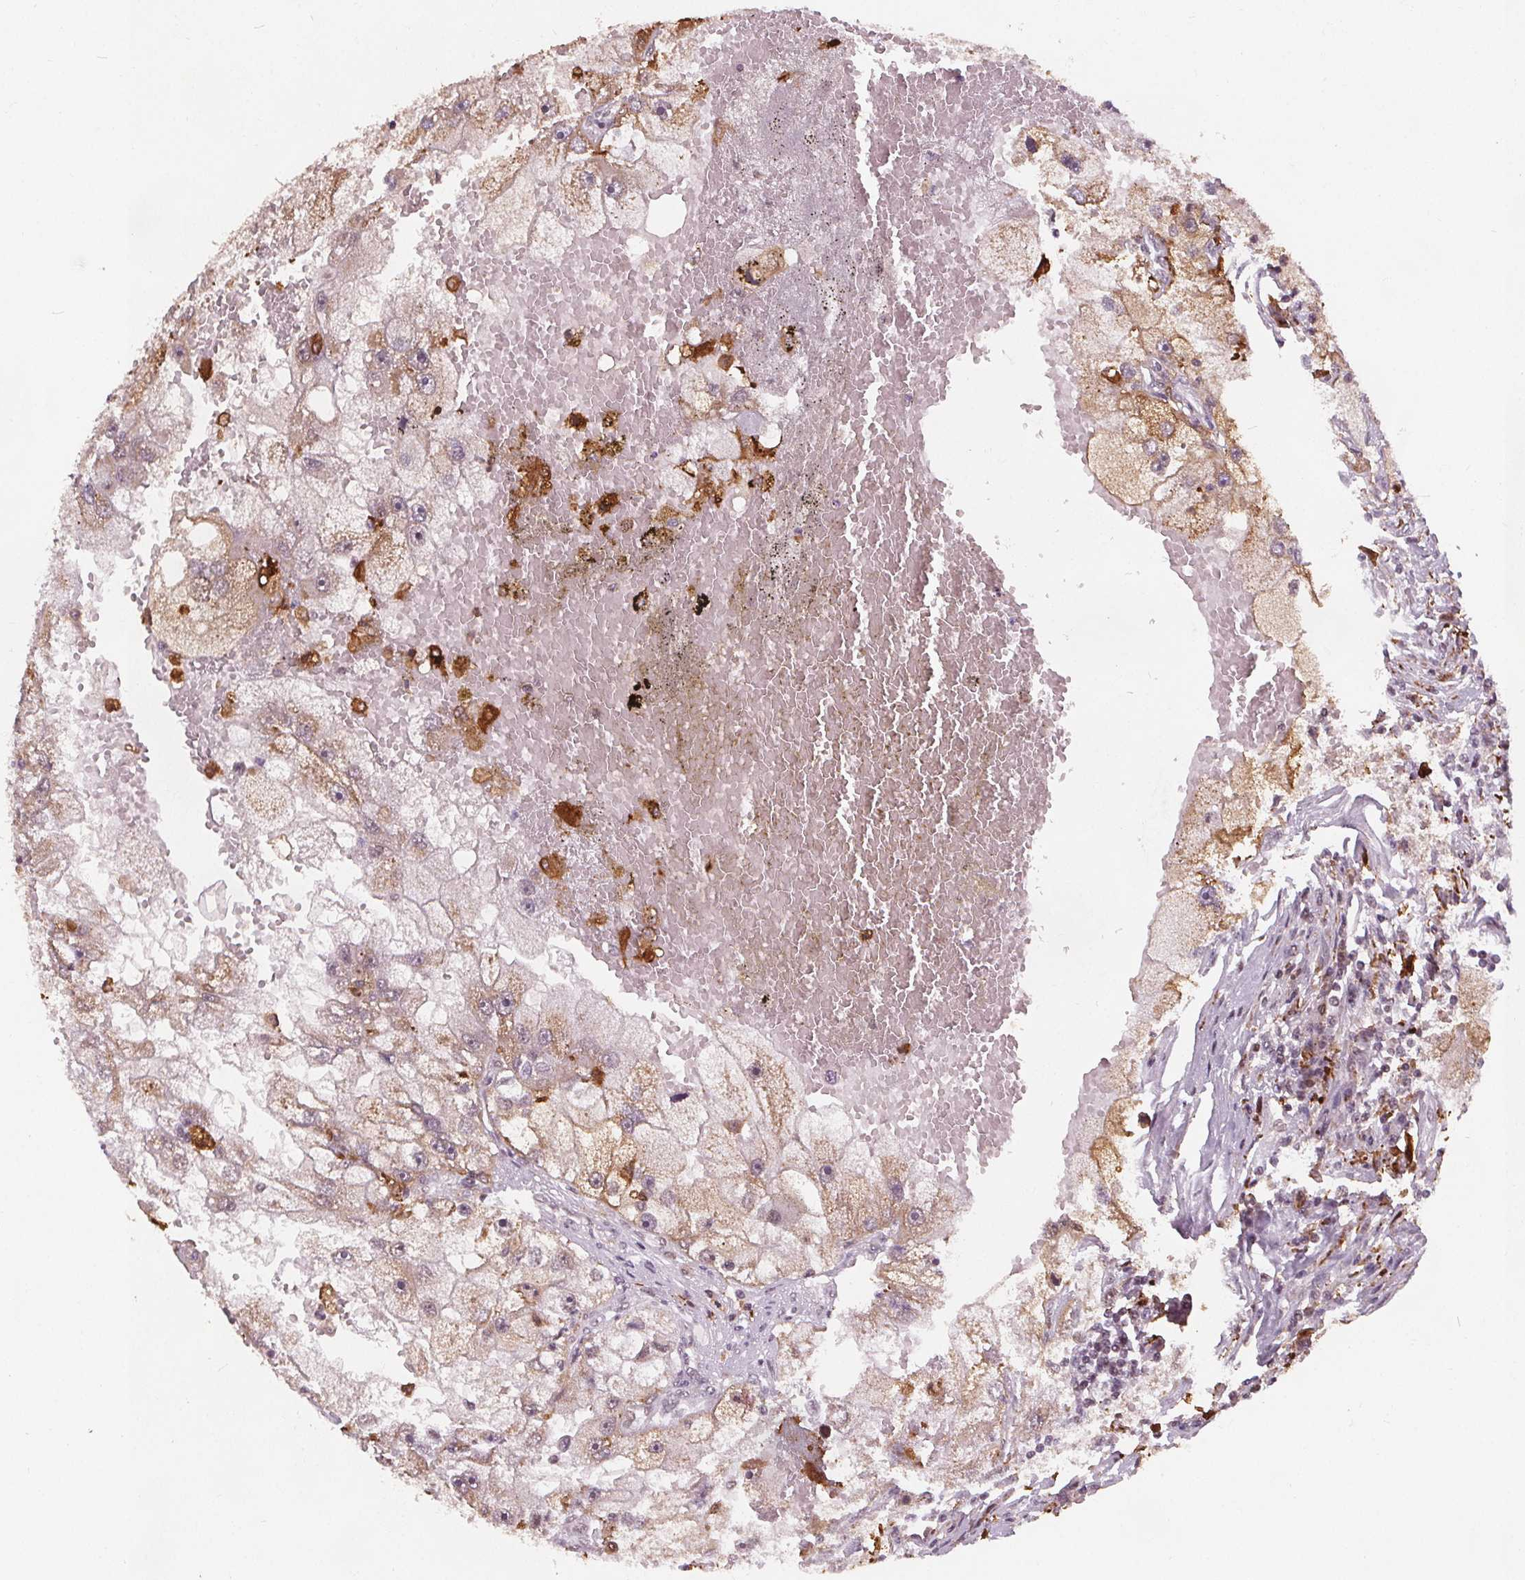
{"staining": {"intensity": "weak", "quantity": "25%-75%", "location": "cytoplasmic/membranous"}, "tissue": "renal cancer", "cell_type": "Tumor cells", "image_type": "cancer", "snomed": [{"axis": "morphology", "description": "Adenocarcinoma, NOS"}, {"axis": "topography", "description": "Kidney"}], "caption": "Immunohistochemical staining of human renal cancer (adenocarcinoma) demonstrates low levels of weak cytoplasmic/membranous protein expression in approximately 25%-75% of tumor cells.", "gene": "DPM2", "patient": {"sex": "male", "age": 63}}